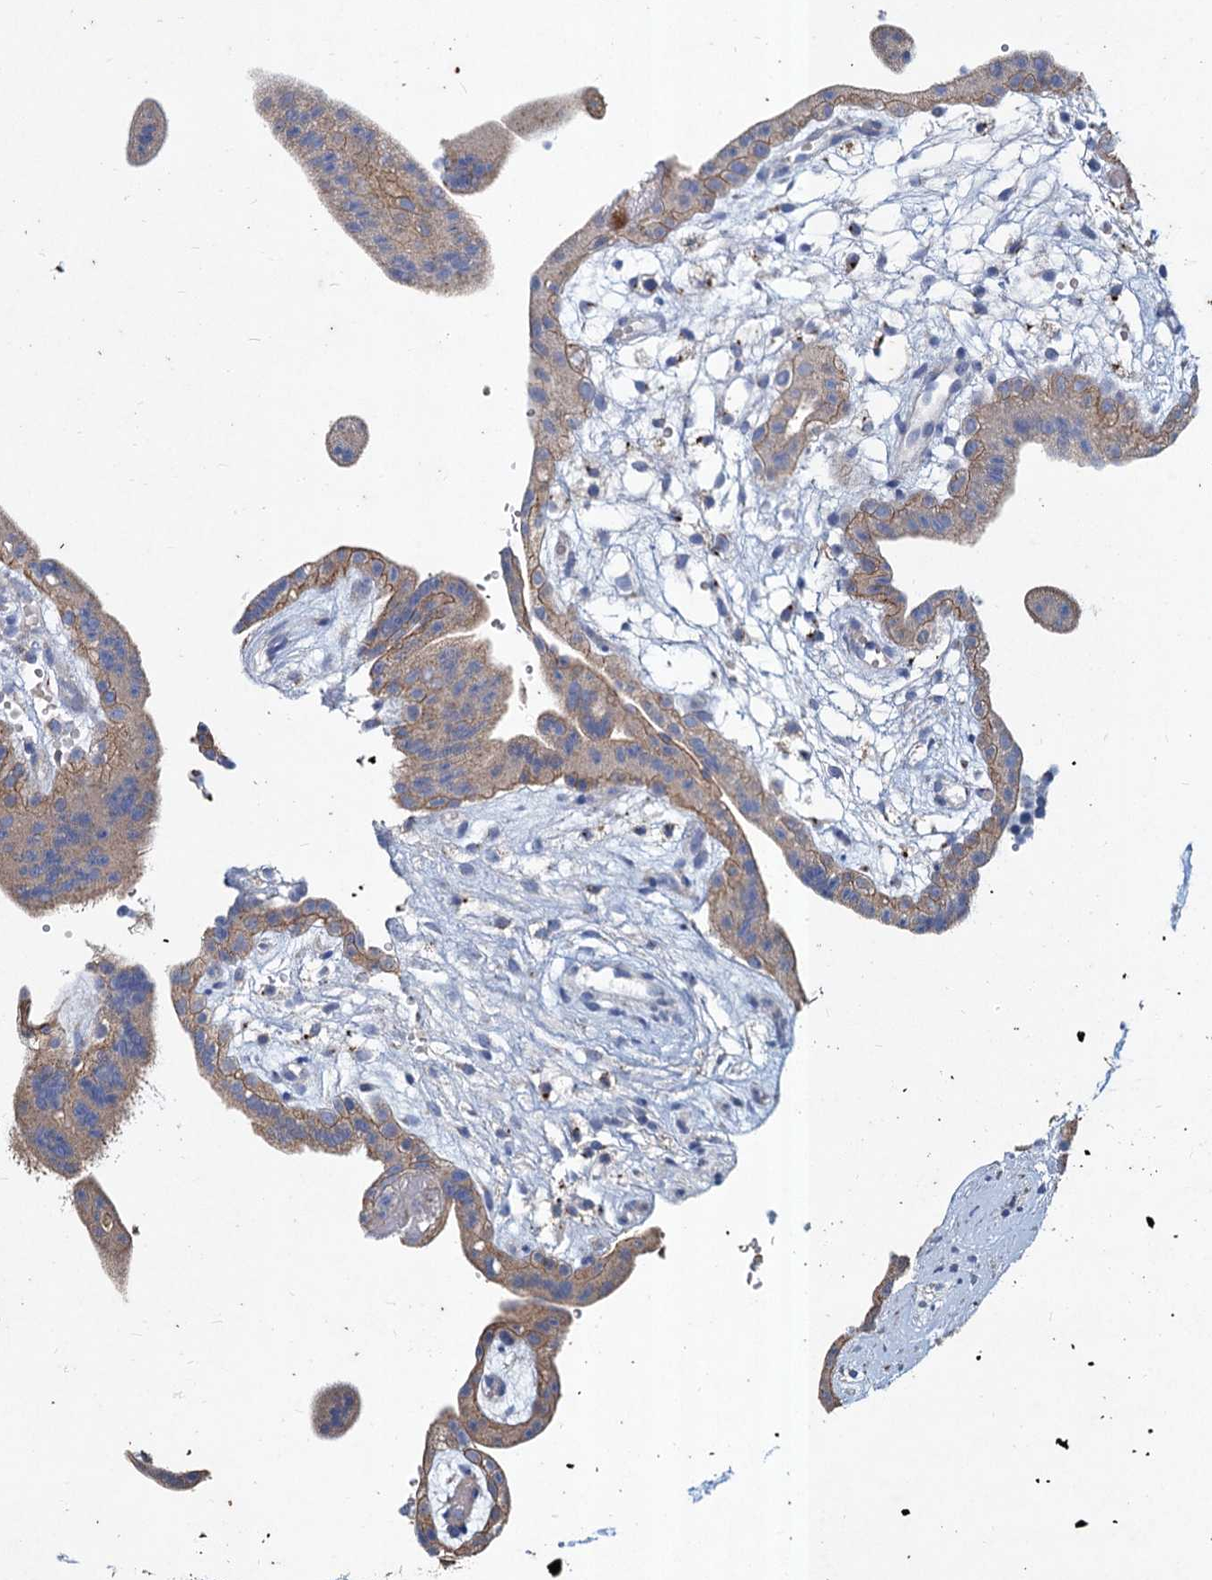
{"staining": {"intensity": "weak", "quantity": "<25%", "location": "cytoplasmic/membranous"}, "tissue": "placenta", "cell_type": "Decidual cells", "image_type": "normal", "snomed": [{"axis": "morphology", "description": "Normal tissue, NOS"}, {"axis": "topography", "description": "Placenta"}], "caption": "Immunohistochemistry (IHC) of normal human placenta reveals no expression in decidual cells. (DAB (3,3'-diaminobenzidine) immunohistochemistry (IHC) with hematoxylin counter stain).", "gene": "TMX2", "patient": {"sex": "female", "age": 18}}